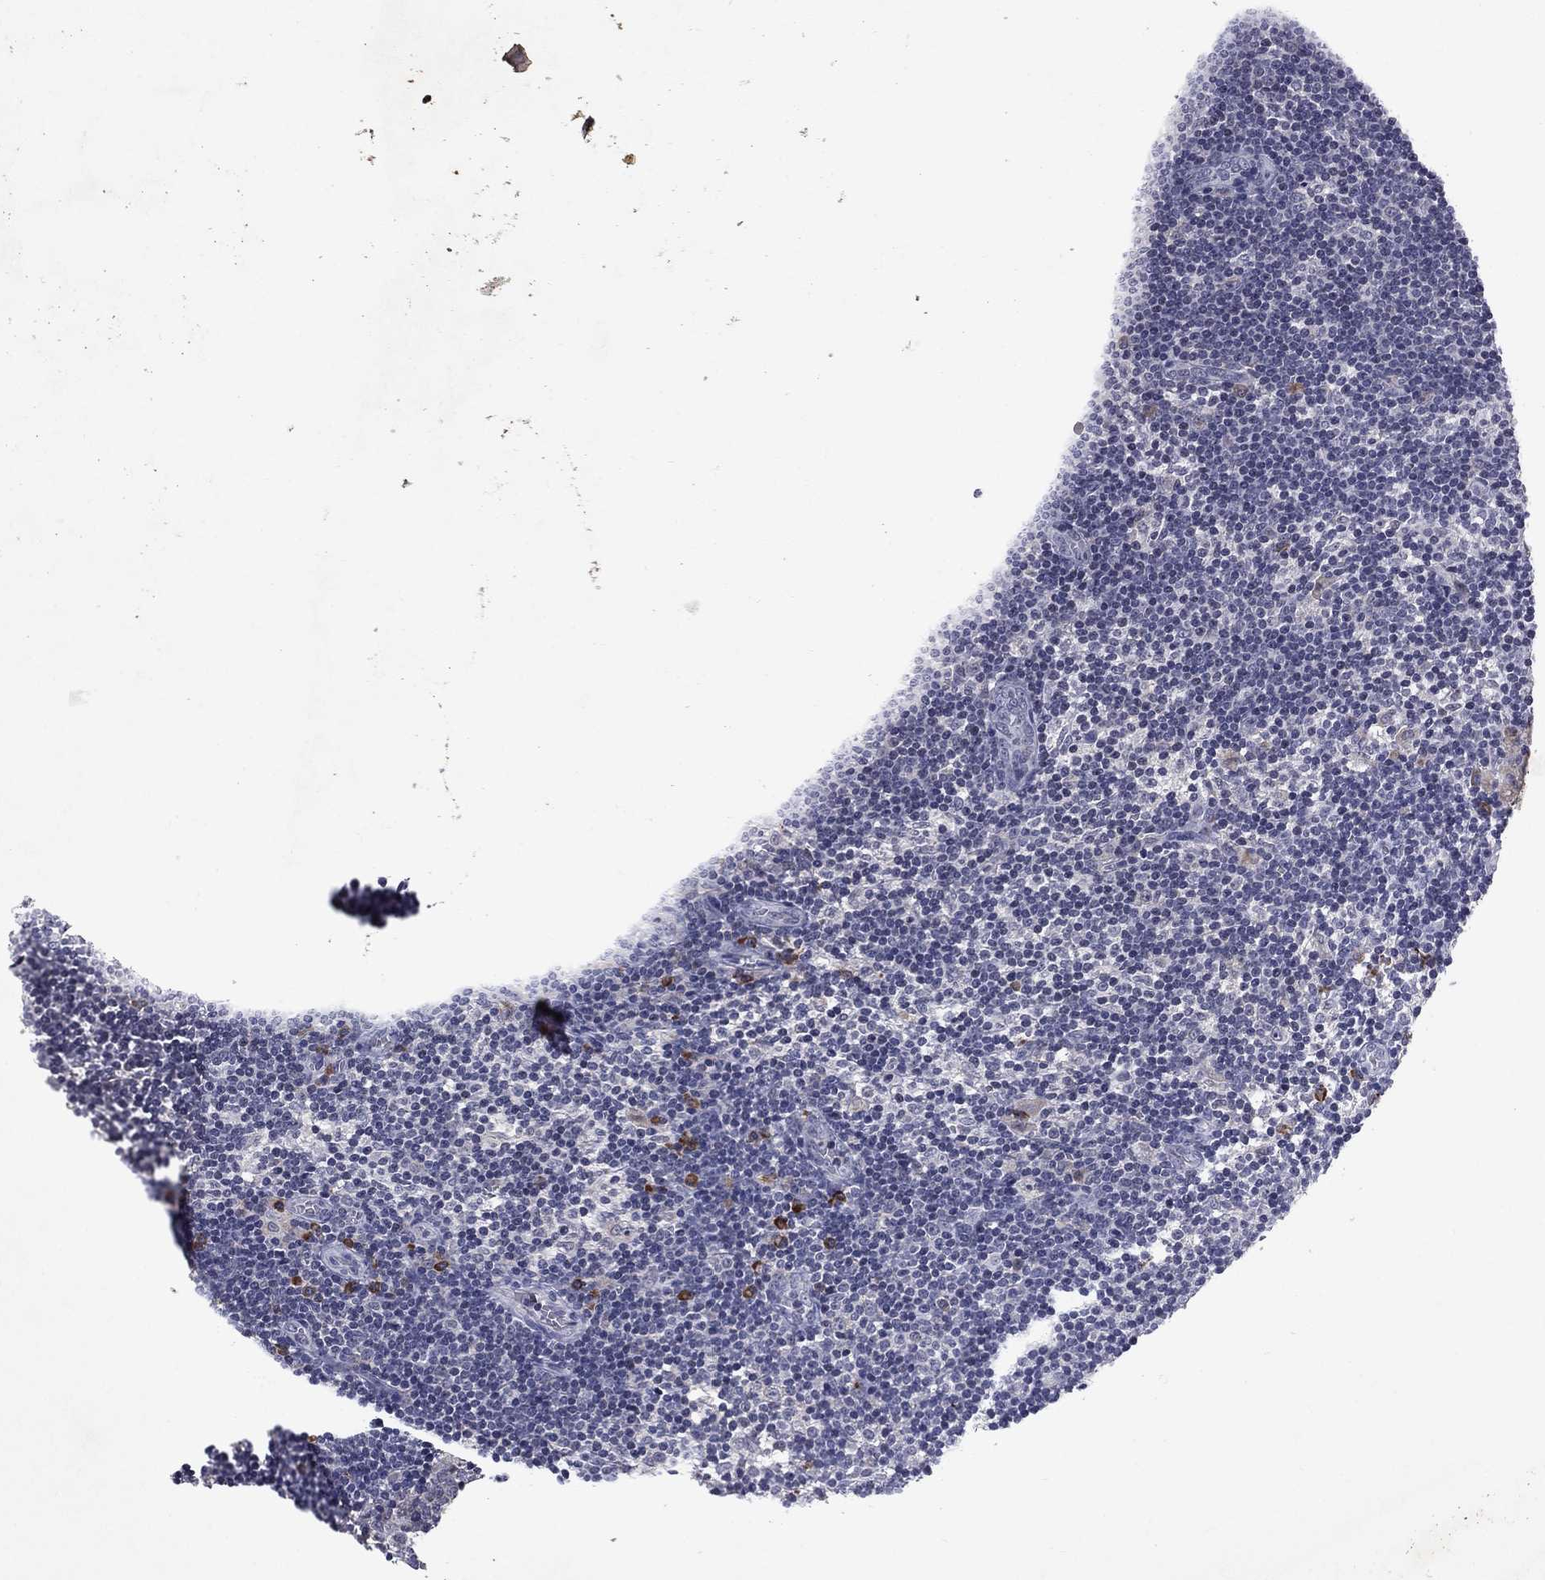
{"staining": {"intensity": "strong", "quantity": "<25%", "location": "cytoplasmic/membranous"}, "tissue": "lymph node", "cell_type": "Non-germinal center cells", "image_type": "normal", "snomed": [{"axis": "morphology", "description": "Normal tissue, NOS"}, {"axis": "morphology", "description": "Adenocarcinoma, NOS"}, {"axis": "topography", "description": "Lymph node"}, {"axis": "topography", "description": "Pancreas"}], "caption": "Immunohistochemistry micrograph of normal lymph node stained for a protein (brown), which demonstrates medium levels of strong cytoplasmic/membranous staining in approximately <25% of non-germinal center cells.", "gene": "ECM1", "patient": {"sex": "female", "age": 58}}